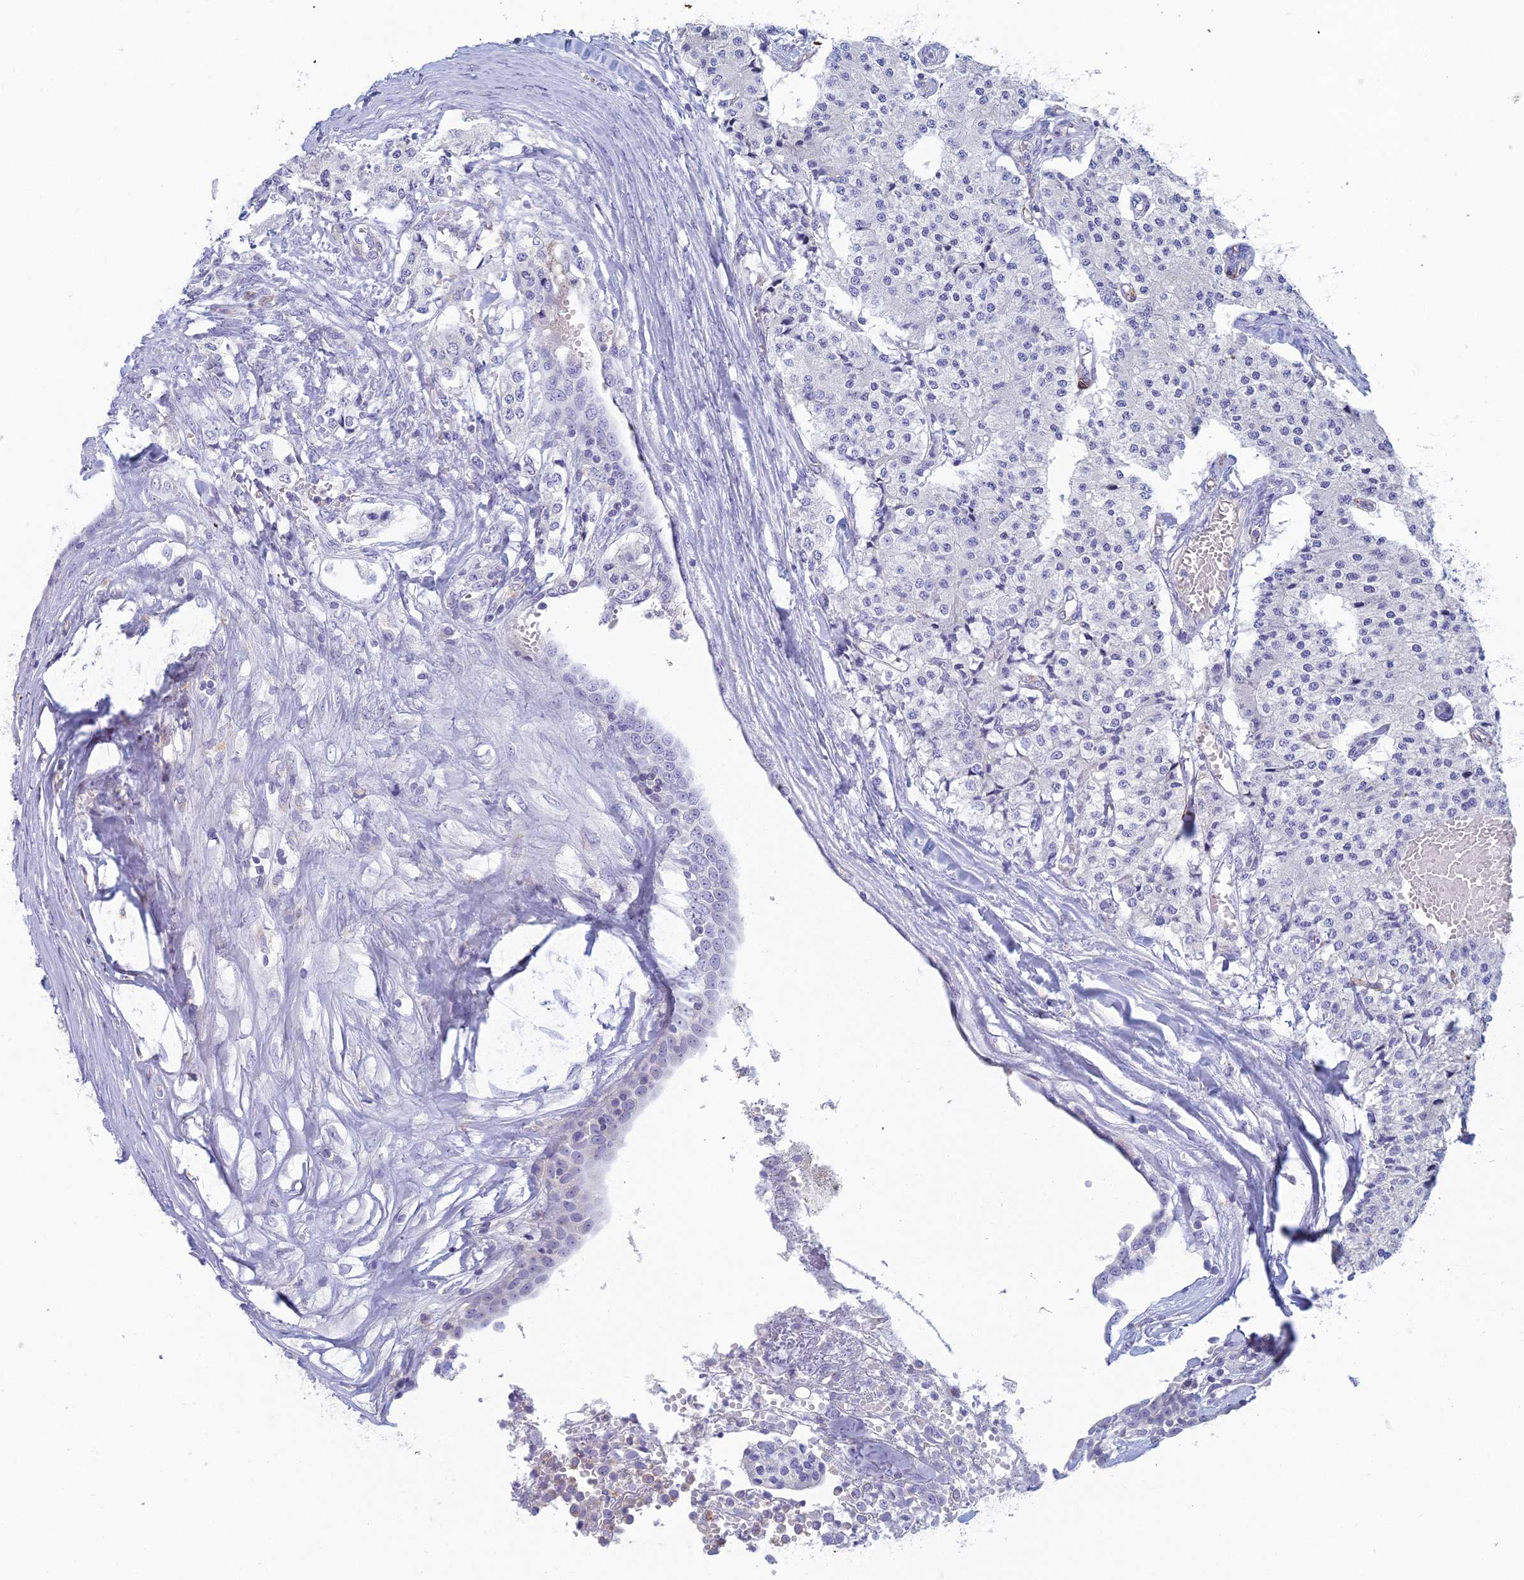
{"staining": {"intensity": "negative", "quantity": "none", "location": "none"}, "tissue": "carcinoid", "cell_type": "Tumor cells", "image_type": "cancer", "snomed": [{"axis": "morphology", "description": "Carcinoid, malignant, NOS"}, {"axis": "topography", "description": "Colon"}], "caption": "An IHC histopathology image of carcinoid is shown. There is no staining in tumor cells of carcinoid.", "gene": "FERD3L", "patient": {"sex": "female", "age": 52}}